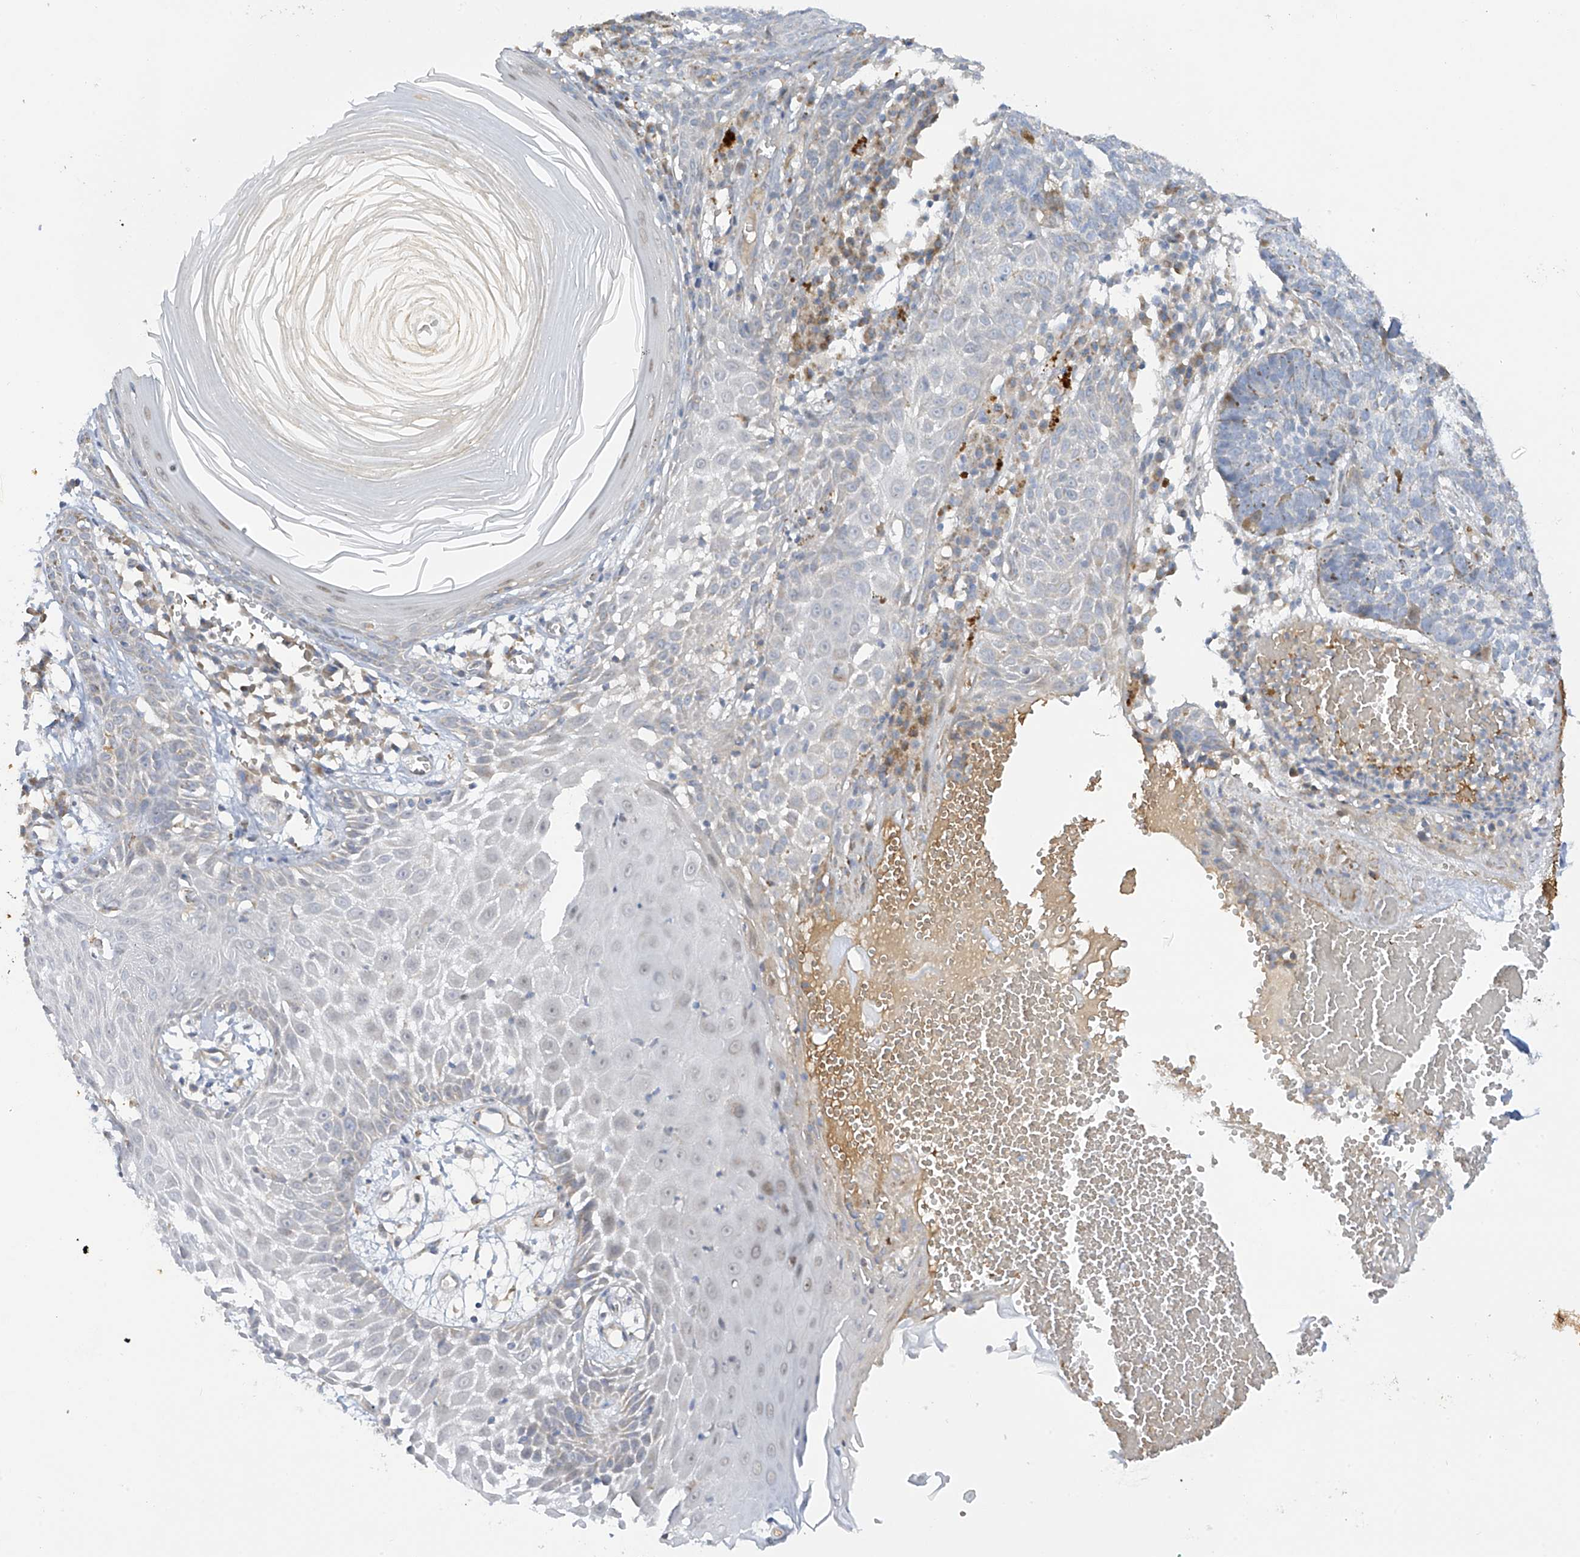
{"staining": {"intensity": "negative", "quantity": "none", "location": "none"}, "tissue": "skin cancer", "cell_type": "Tumor cells", "image_type": "cancer", "snomed": [{"axis": "morphology", "description": "Basal cell carcinoma"}, {"axis": "topography", "description": "Skin"}], "caption": "Human basal cell carcinoma (skin) stained for a protein using IHC demonstrates no staining in tumor cells.", "gene": "METTL18", "patient": {"sex": "male", "age": 85}}